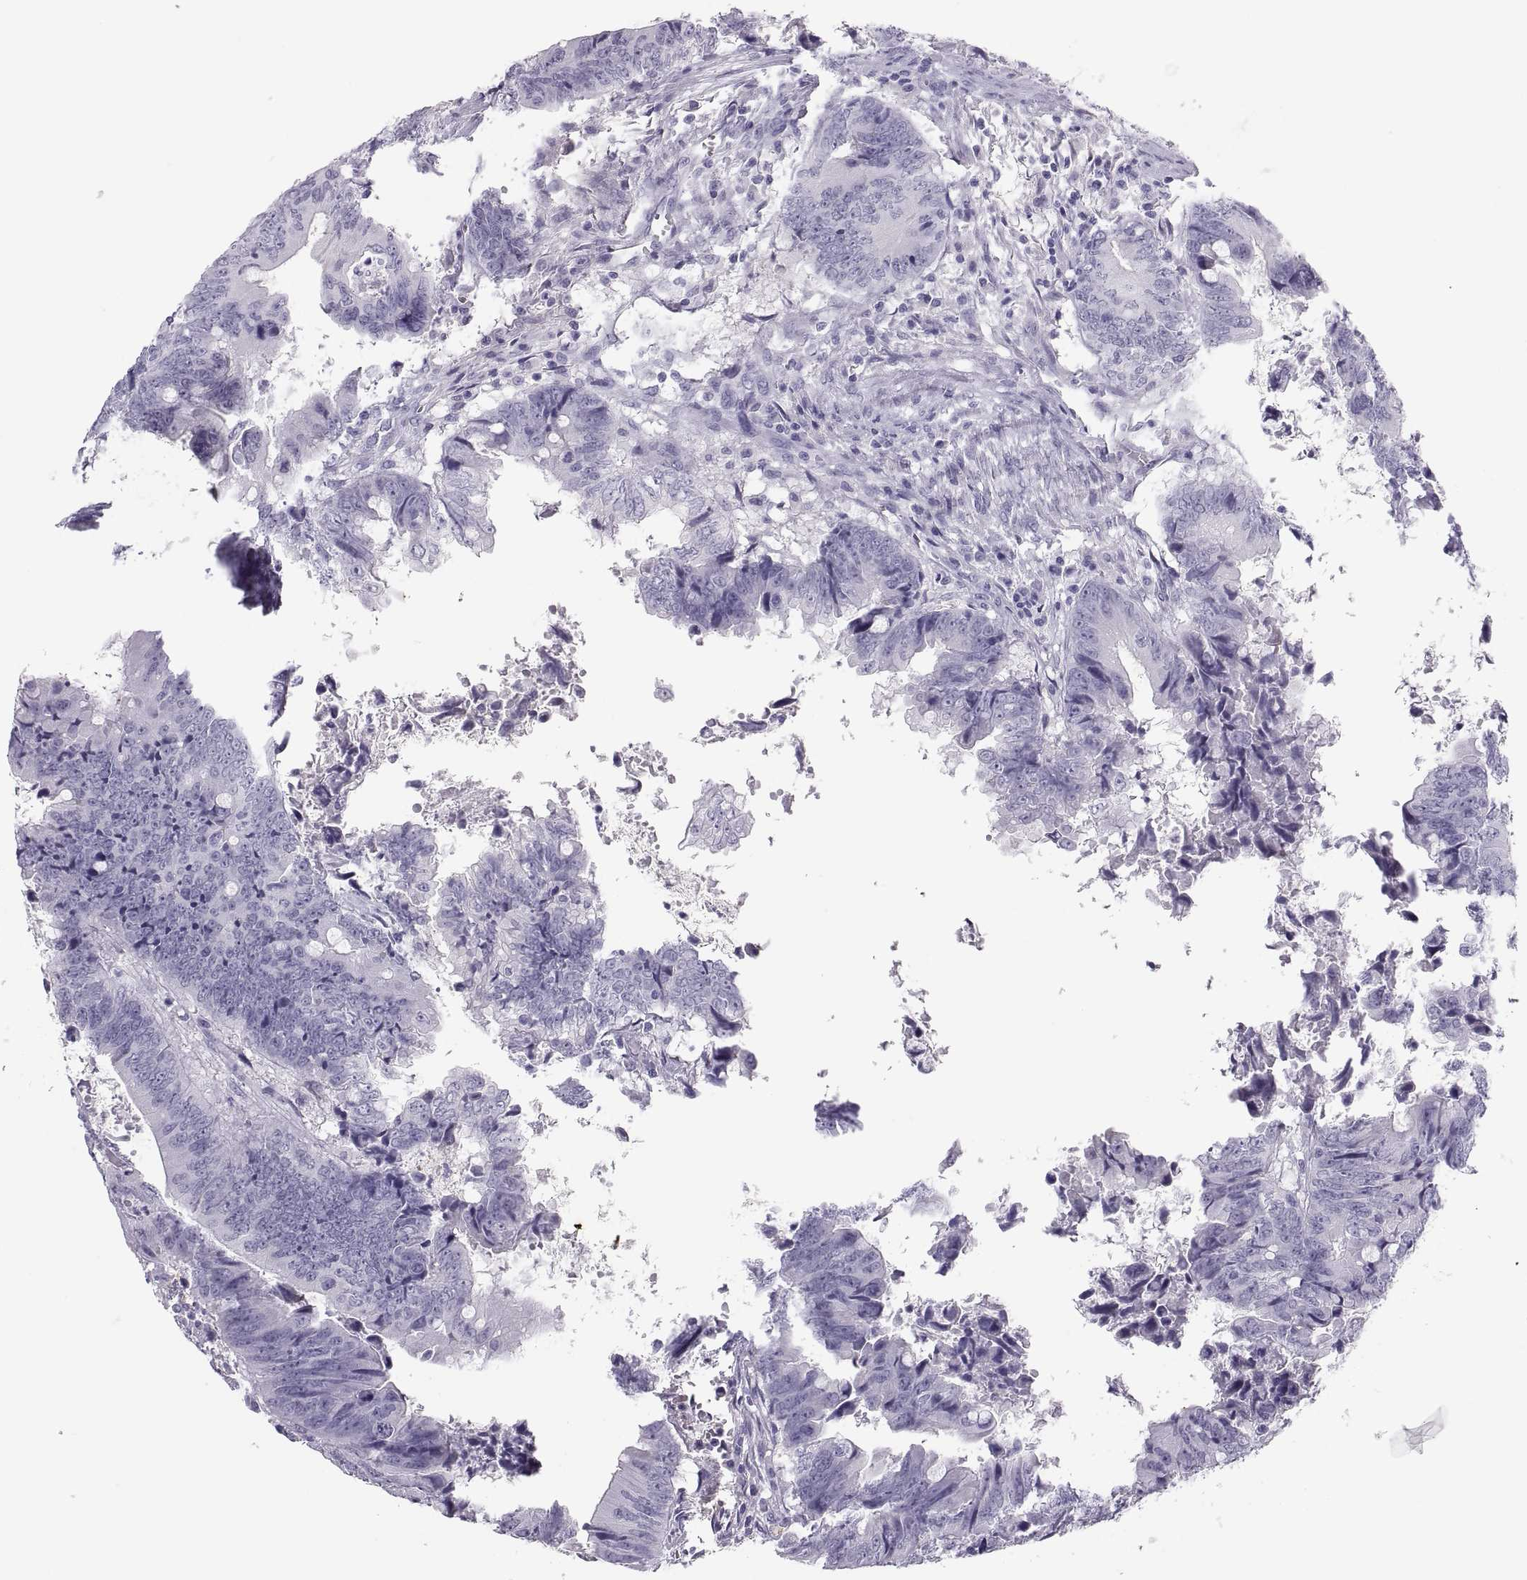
{"staining": {"intensity": "negative", "quantity": "none", "location": "none"}, "tissue": "colorectal cancer", "cell_type": "Tumor cells", "image_type": "cancer", "snomed": [{"axis": "morphology", "description": "Adenocarcinoma, NOS"}, {"axis": "topography", "description": "Colon"}], "caption": "Micrograph shows no significant protein positivity in tumor cells of colorectal adenocarcinoma.", "gene": "MAGEB2", "patient": {"sex": "female", "age": 82}}